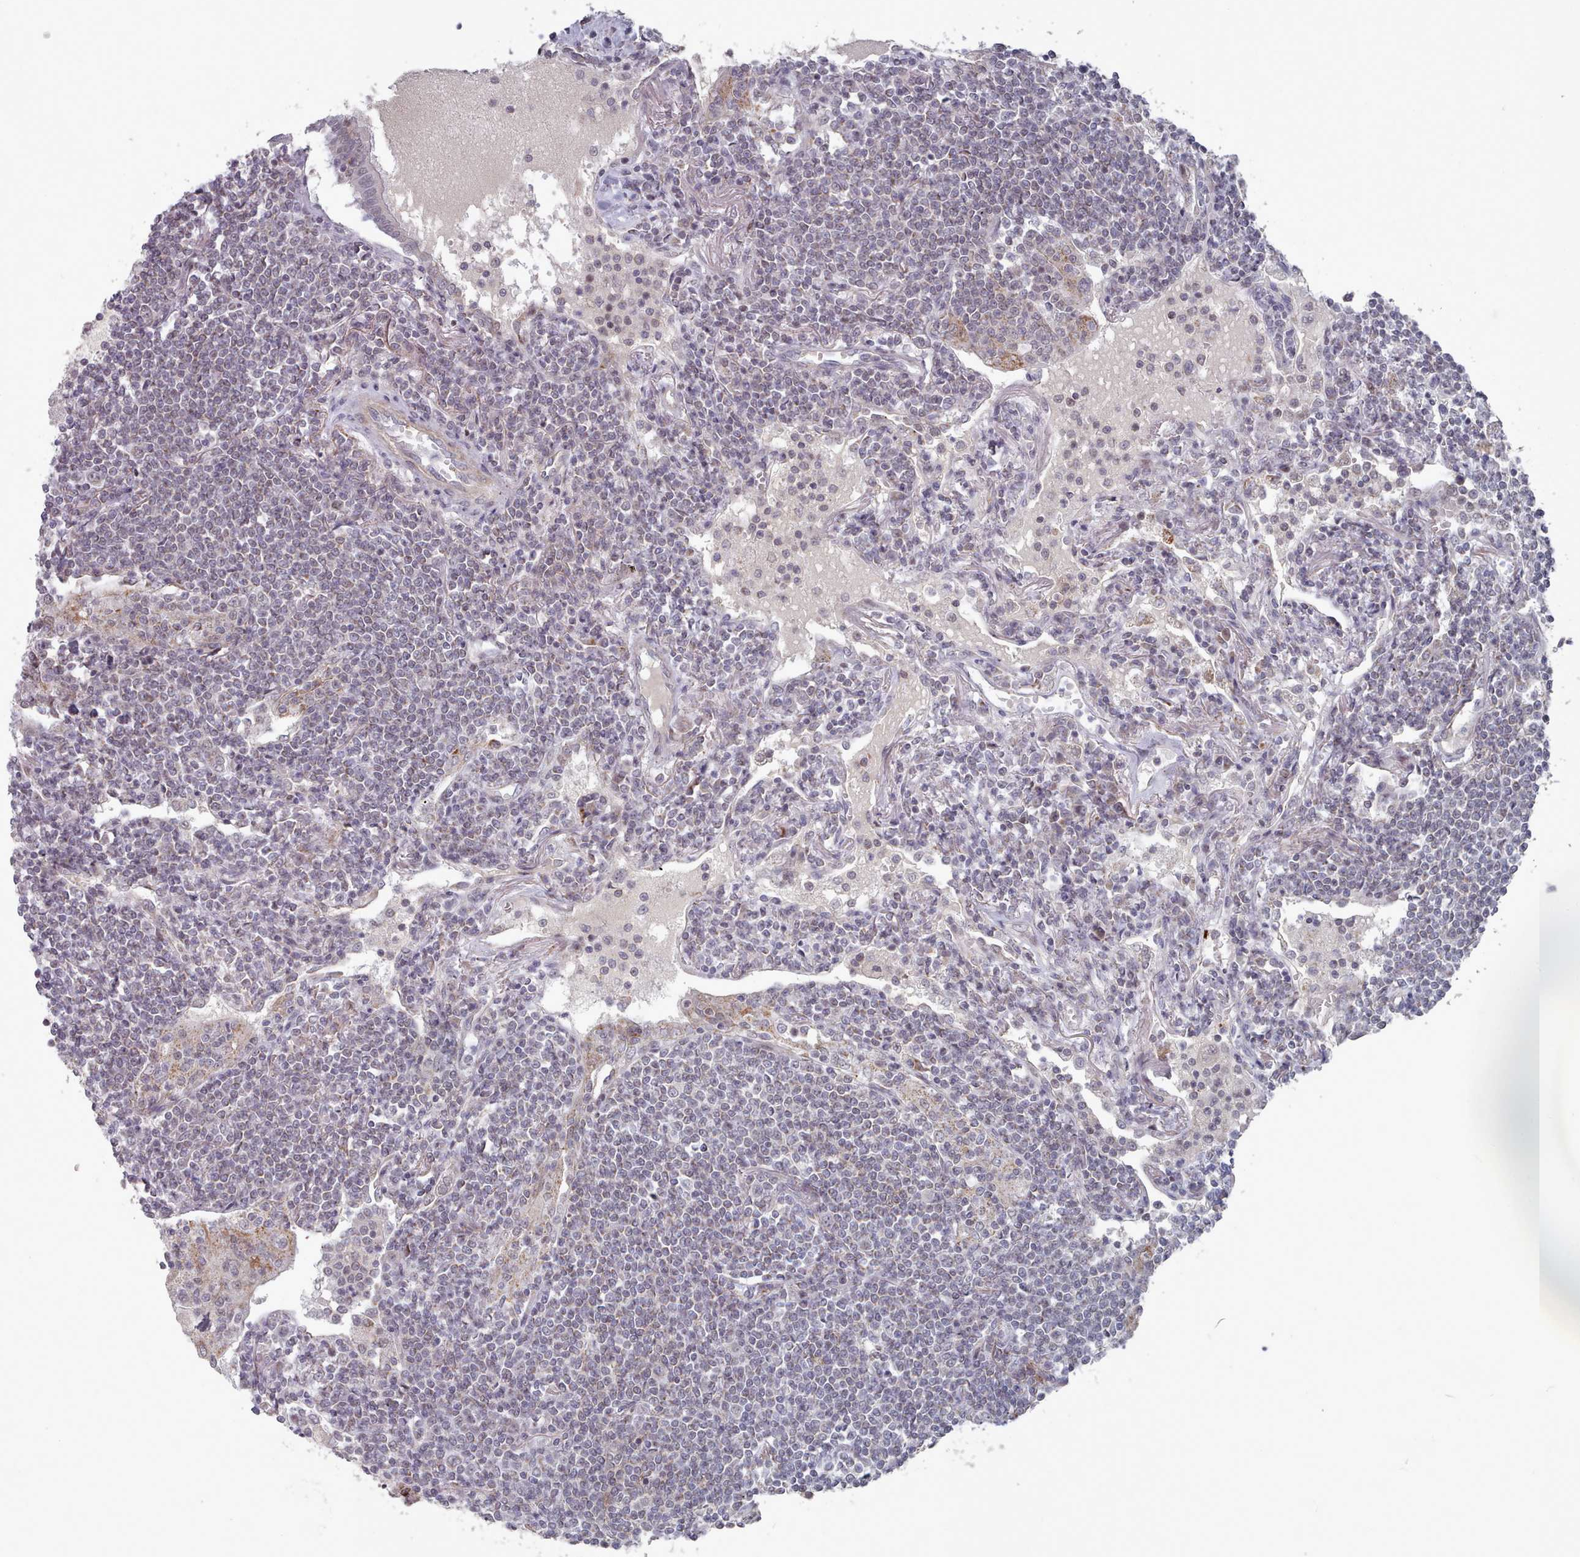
{"staining": {"intensity": "moderate", "quantity": "25%-75%", "location": "cytoplasmic/membranous,nuclear"}, "tissue": "lymphoma", "cell_type": "Tumor cells", "image_type": "cancer", "snomed": [{"axis": "morphology", "description": "Malignant lymphoma, non-Hodgkin's type, Low grade"}, {"axis": "topography", "description": "Lymph node"}], "caption": "The photomicrograph displays staining of low-grade malignant lymphoma, non-Hodgkin's type, revealing moderate cytoplasmic/membranous and nuclear protein expression (brown color) within tumor cells.", "gene": "TRARG1", "patient": {"sex": "female", "age": 67}}